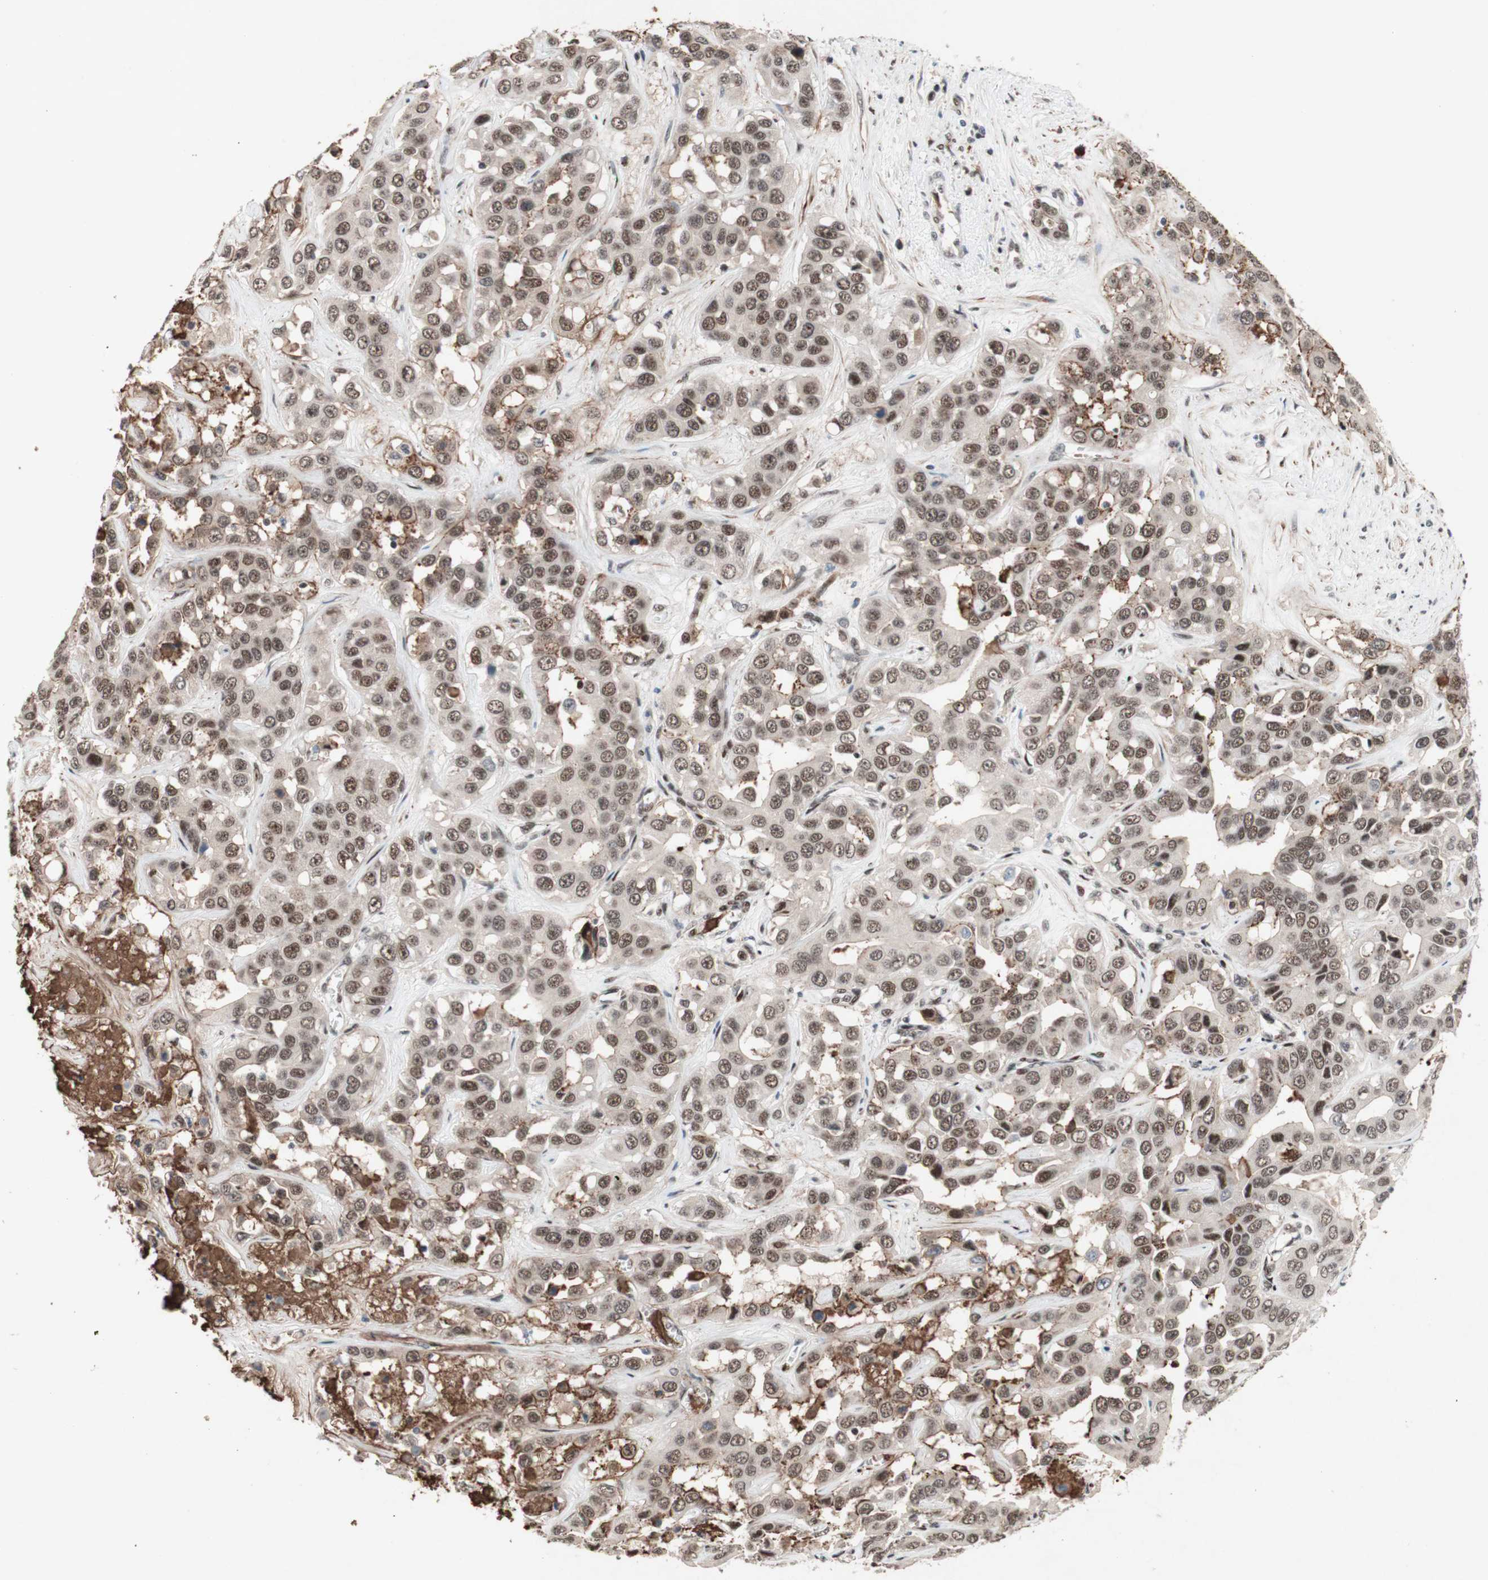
{"staining": {"intensity": "moderate", "quantity": ">75%", "location": "nuclear"}, "tissue": "liver cancer", "cell_type": "Tumor cells", "image_type": "cancer", "snomed": [{"axis": "morphology", "description": "Cholangiocarcinoma"}, {"axis": "topography", "description": "Liver"}], "caption": "Immunohistochemistry staining of liver cancer, which exhibits medium levels of moderate nuclear positivity in about >75% of tumor cells indicating moderate nuclear protein positivity. The staining was performed using DAB (3,3'-diaminobenzidine) (brown) for protein detection and nuclei were counterstained in hematoxylin (blue).", "gene": "TLE1", "patient": {"sex": "female", "age": 52}}